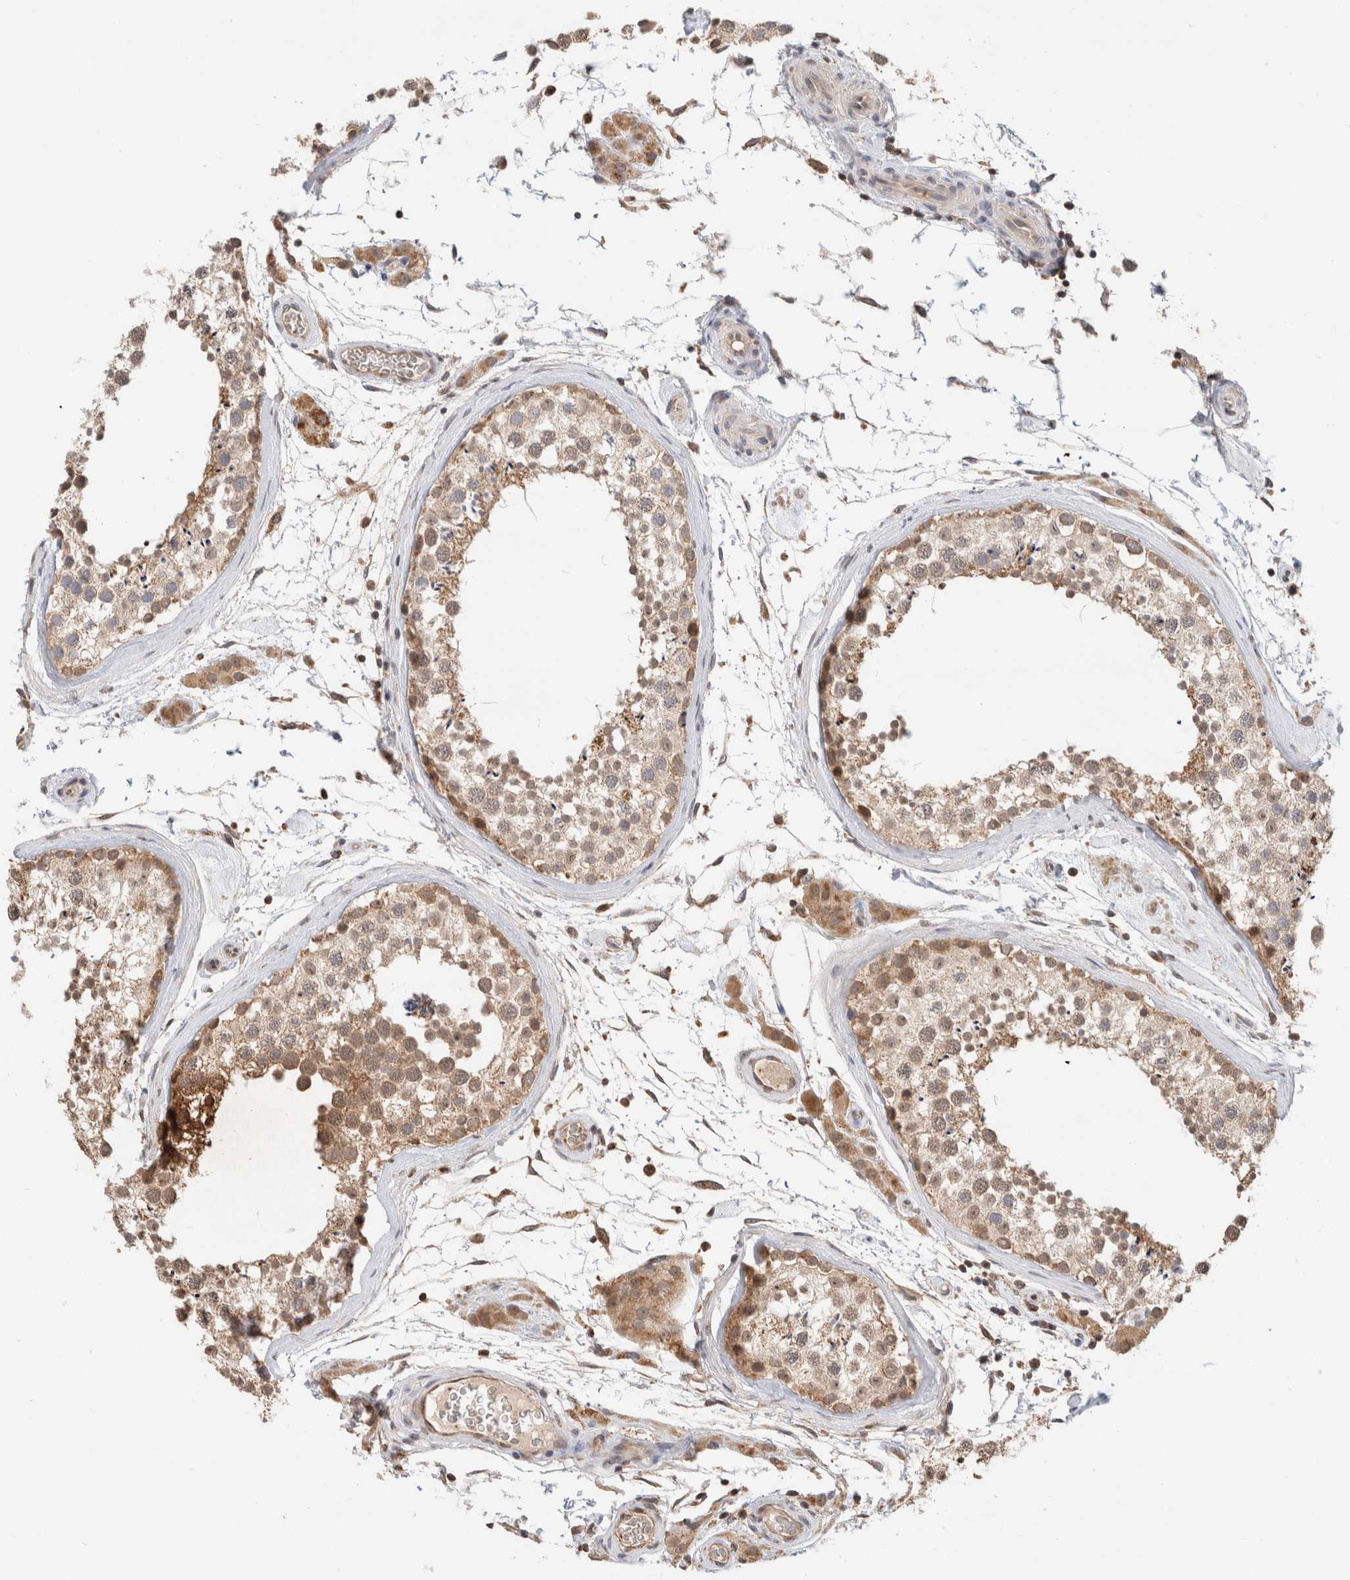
{"staining": {"intensity": "weak", "quantity": ">75%", "location": "cytoplasmic/membranous"}, "tissue": "testis", "cell_type": "Cells in seminiferous ducts", "image_type": "normal", "snomed": [{"axis": "morphology", "description": "Normal tissue, NOS"}, {"axis": "topography", "description": "Testis"}], "caption": "This micrograph reveals IHC staining of normal human testis, with low weak cytoplasmic/membranous expression in about >75% of cells in seminiferous ducts.", "gene": "CA13", "patient": {"sex": "male", "age": 46}}